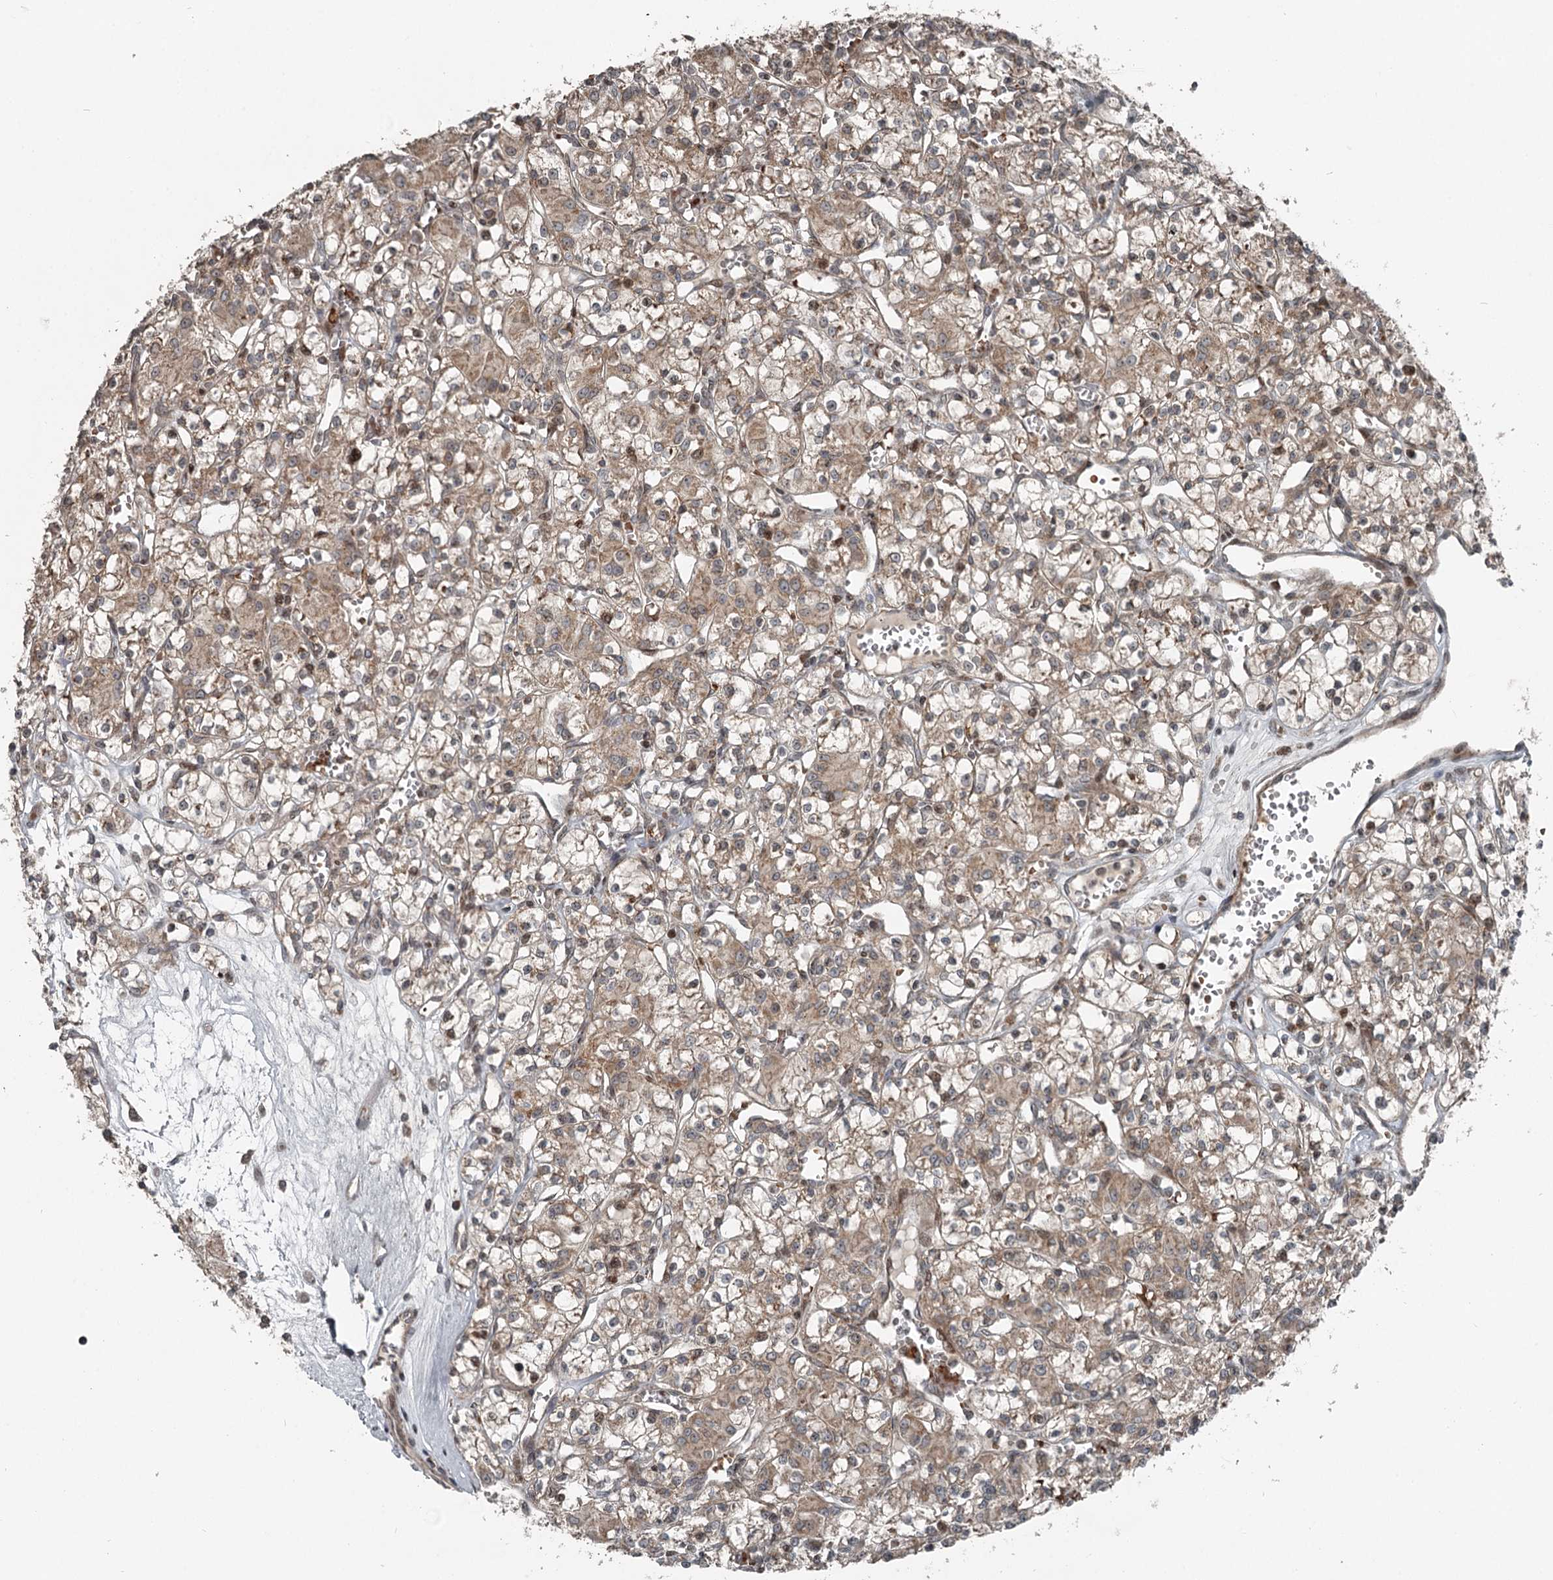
{"staining": {"intensity": "weak", "quantity": ">75%", "location": "cytoplasmic/membranous"}, "tissue": "renal cancer", "cell_type": "Tumor cells", "image_type": "cancer", "snomed": [{"axis": "morphology", "description": "Adenocarcinoma, NOS"}, {"axis": "topography", "description": "Kidney"}], "caption": "Weak cytoplasmic/membranous protein staining is seen in about >75% of tumor cells in renal cancer.", "gene": "RASSF8", "patient": {"sex": "female", "age": 59}}